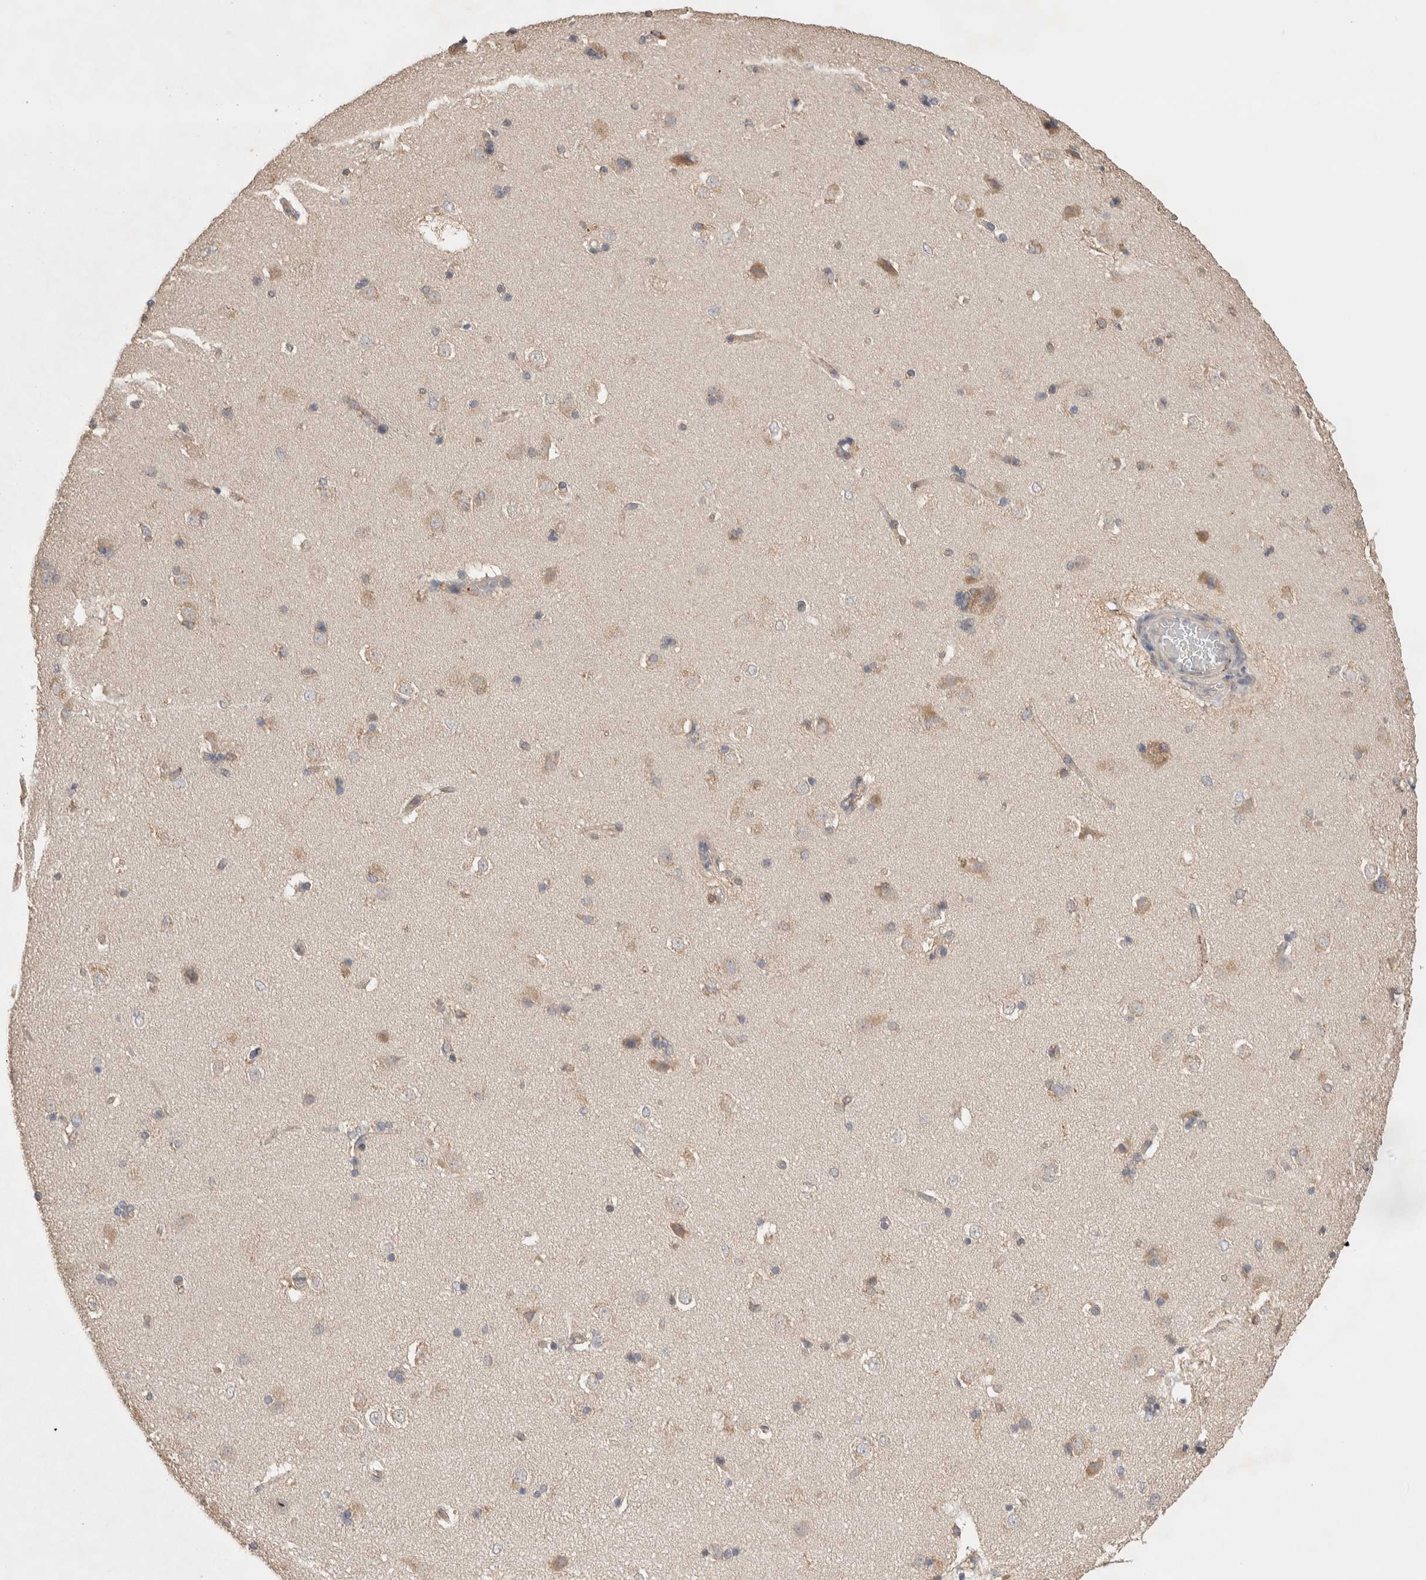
{"staining": {"intensity": "weak", "quantity": "25%-75%", "location": "cytoplasmic/membranous"}, "tissue": "caudate", "cell_type": "Glial cells", "image_type": "normal", "snomed": [{"axis": "morphology", "description": "Normal tissue, NOS"}, {"axis": "topography", "description": "Lateral ventricle wall"}], "caption": "IHC of unremarkable human caudate shows low levels of weak cytoplasmic/membranous expression in about 25%-75% of glial cells.", "gene": "DEPTOR", "patient": {"sex": "female", "age": 19}}